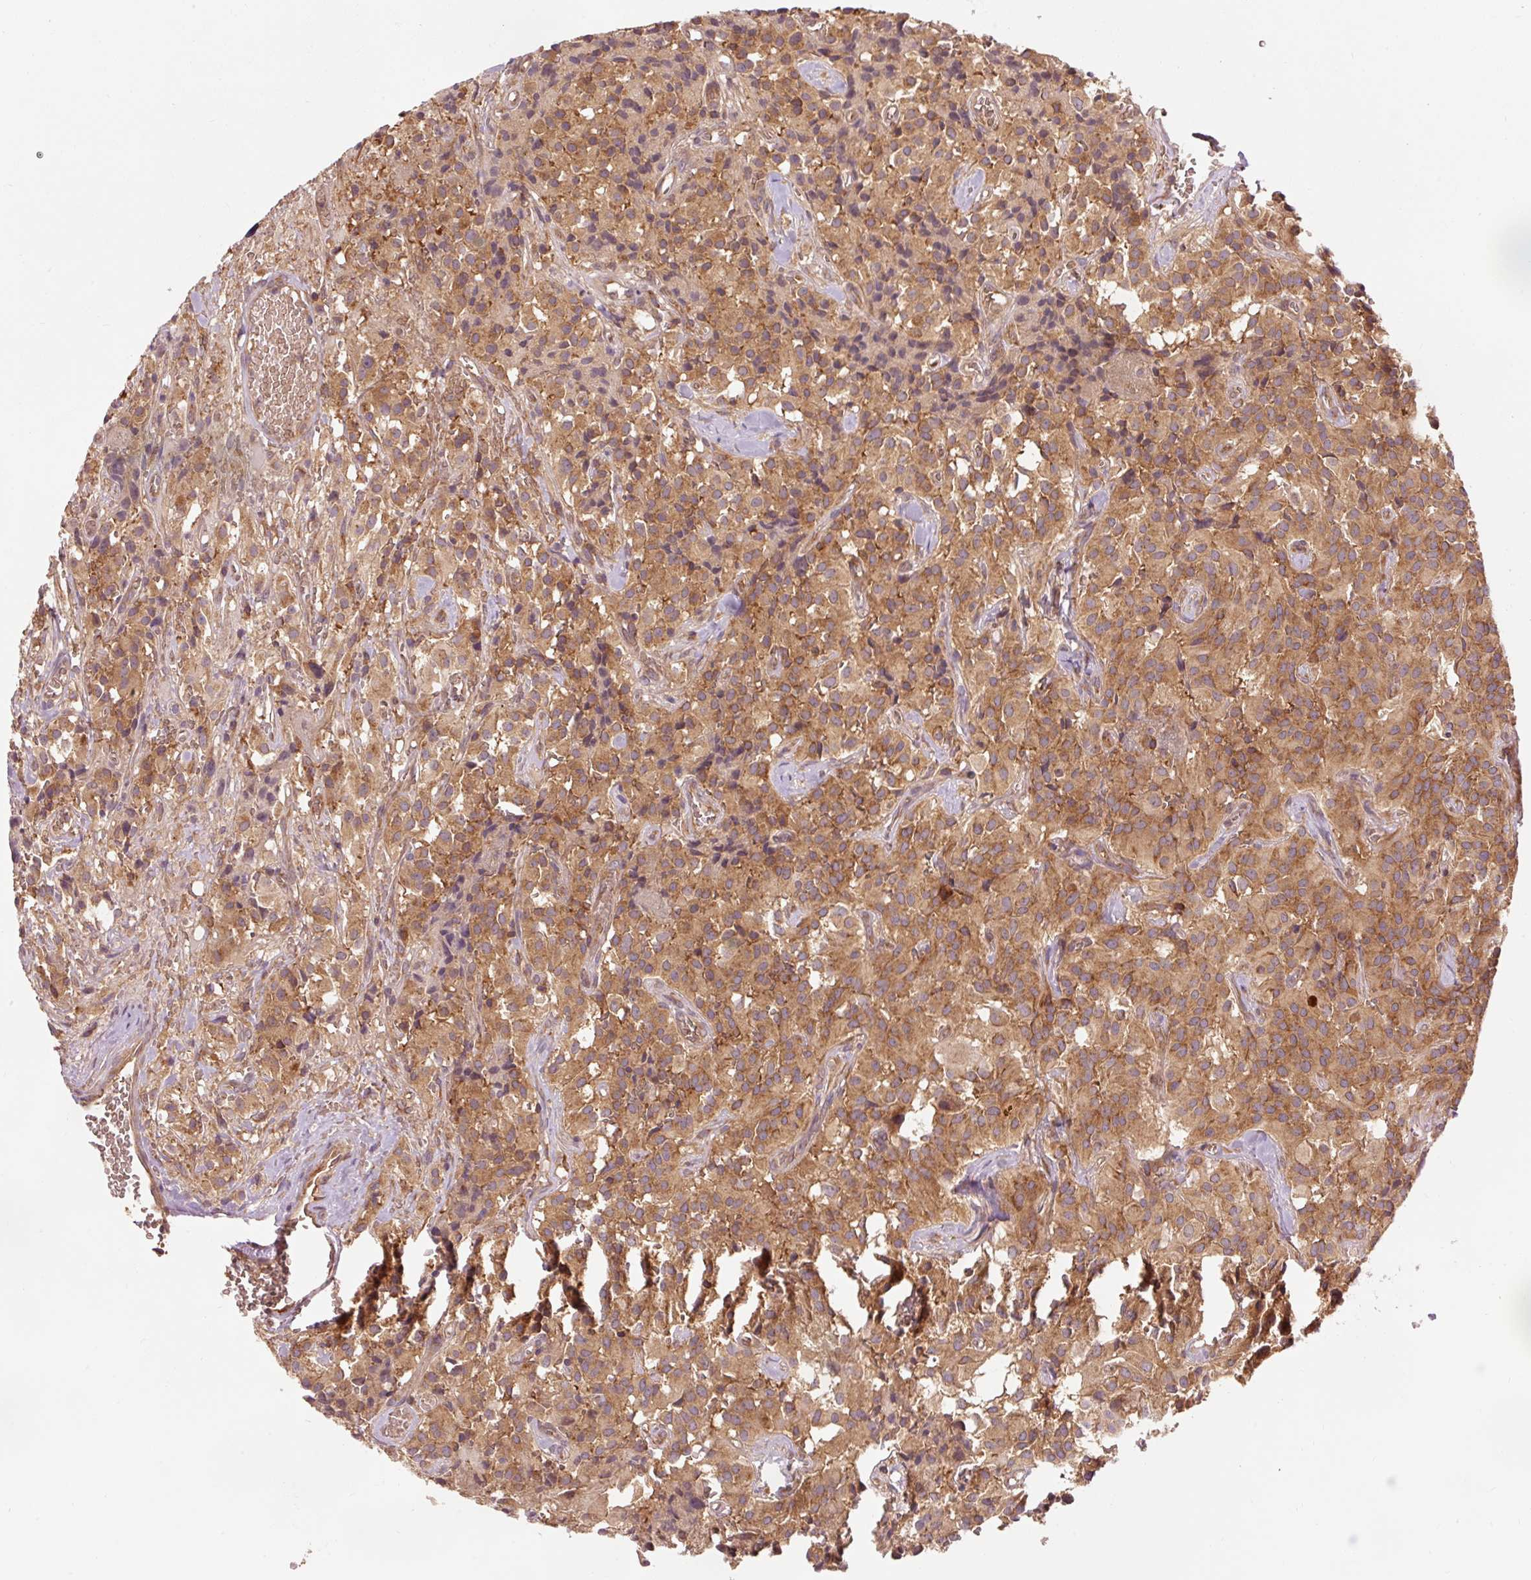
{"staining": {"intensity": "moderate", "quantity": ">75%", "location": "cytoplasmic/membranous"}, "tissue": "glioma", "cell_type": "Tumor cells", "image_type": "cancer", "snomed": [{"axis": "morphology", "description": "Glioma, malignant, Low grade"}, {"axis": "topography", "description": "Brain"}], "caption": "There is medium levels of moderate cytoplasmic/membranous positivity in tumor cells of low-grade glioma (malignant), as demonstrated by immunohistochemical staining (brown color).", "gene": "PDAP1", "patient": {"sex": "male", "age": 42}}